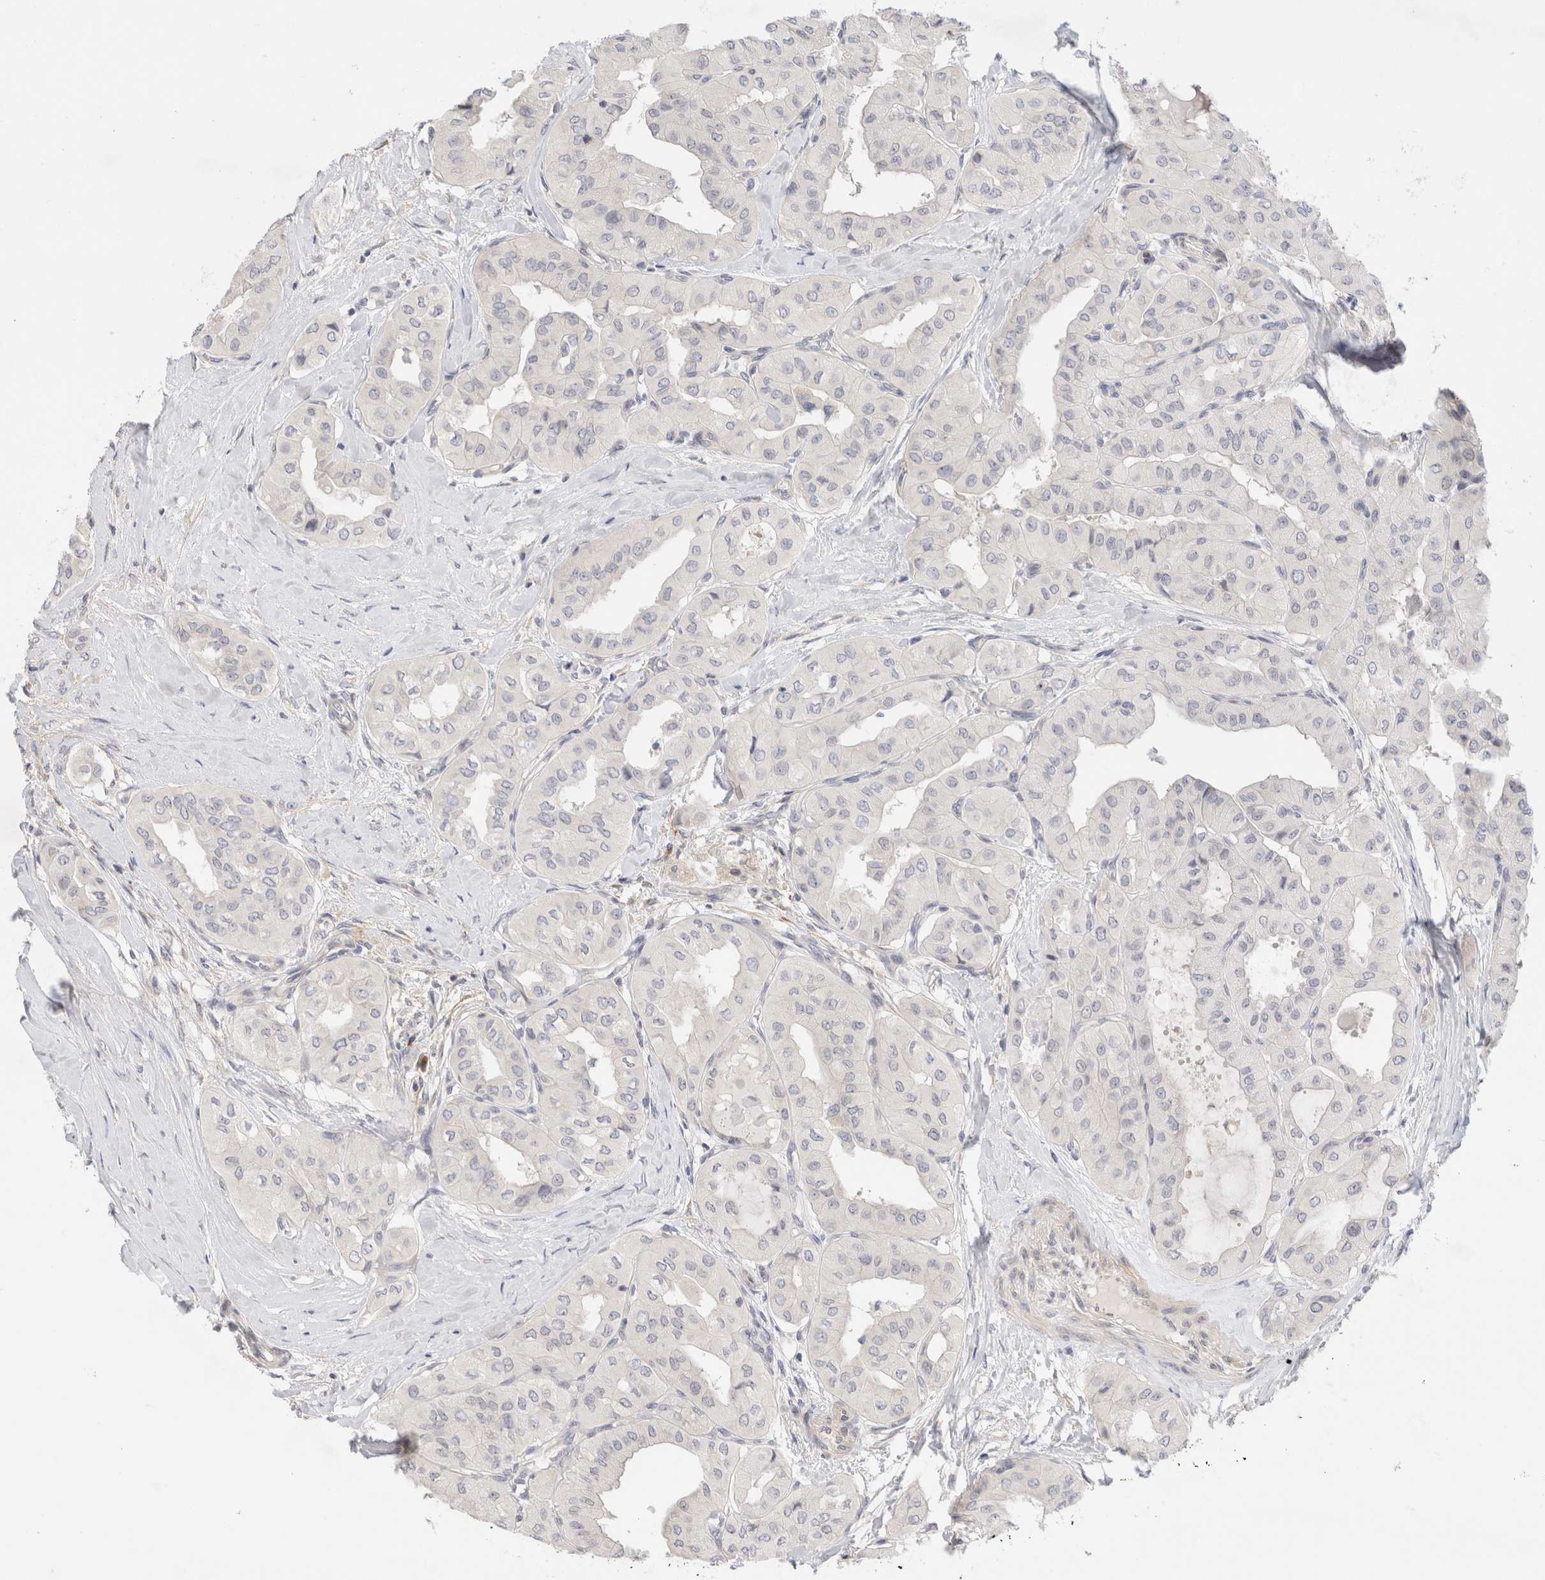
{"staining": {"intensity": "negative", "quantity": "none", "location": "none"}, "tissue": "thyroid cancer", "cell_type": "Tumor cells", "image_type": "cancer", "snomed": [{"axis": "morphology", "description": "Papillary adenocarcinoma, NOS"}, {"axis": "topography", "description": "Thyroid gland"}], "caption": "Immunohistochemistry (IHC) micrograph of neoplastic tissue: human papillary adenocarcinoma (thyroid) stained with DAB (3,3'-diaminobenzidine) exhibits no significant protein expression in tumor cells. (DAB immunohistochemistry (IHC), high magnification).", "gene": "SPRTN", "patient": {"sex": "female", "age": 59}}